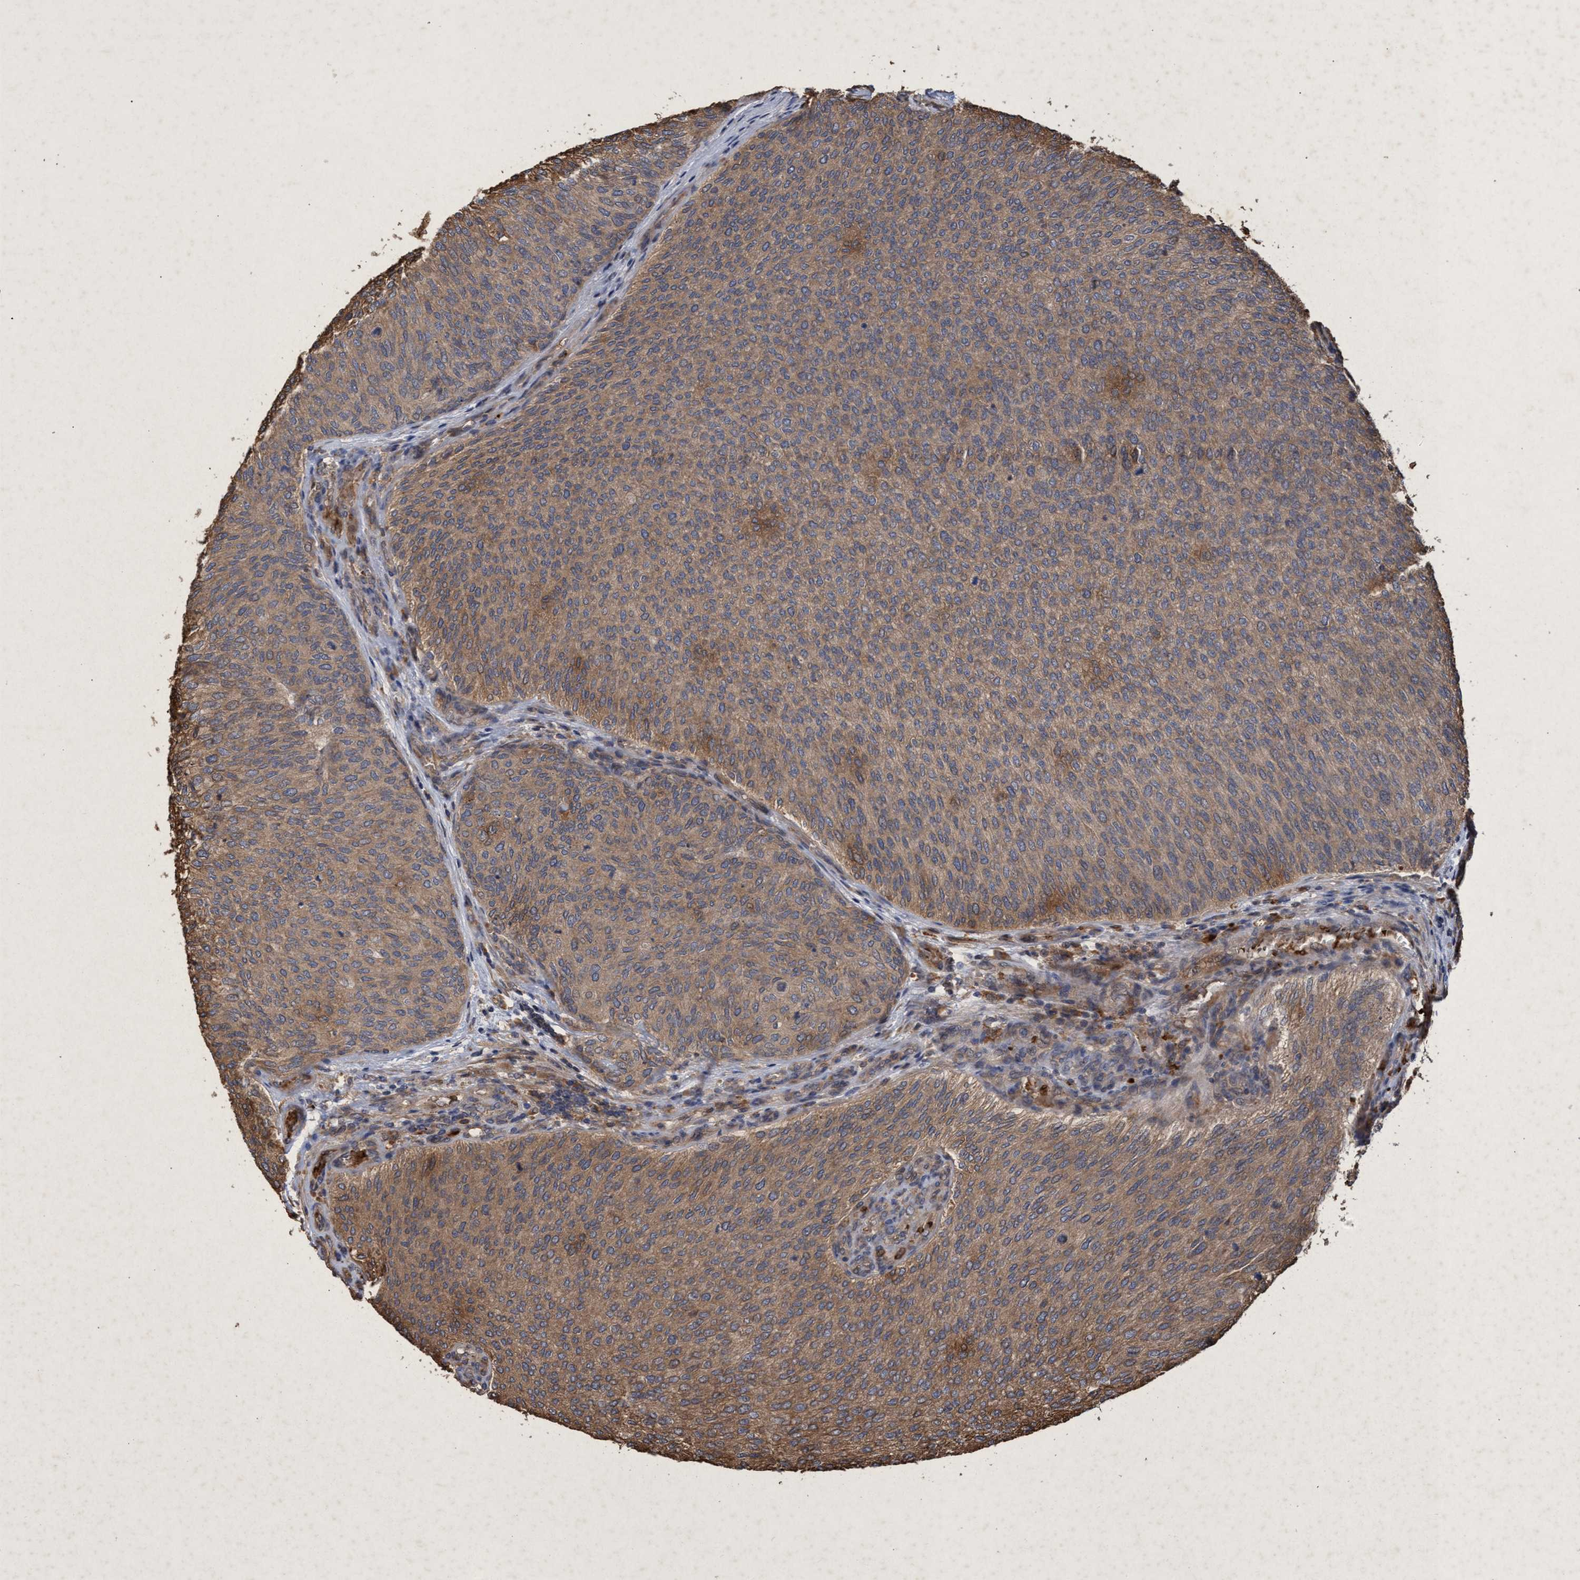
{"staining": {"intensity": "moderate", "quantity": ">75%", "location": "cytoplasmic/membranous"}, "tissue": "urothelial cancer", "cell_type": "Tumor cells", "image_type": "cancer", "snomed": [{"axis": "morphology", "description": "Urothelial carcinoma, Low grade"}, {"axis": "topography", "description": "Urinary bladder"}], "caption": "Urothelial carcinoma (low-grade) was stained to show a protein in brown. There is medium levels of moderate cytoplasmic/membranous expression in about >75% of tumor cells. (IHC, brightfield microscopy, high magnification).", "gene": "CHMP6", "patient": {"sex": "female", "age": 79}}